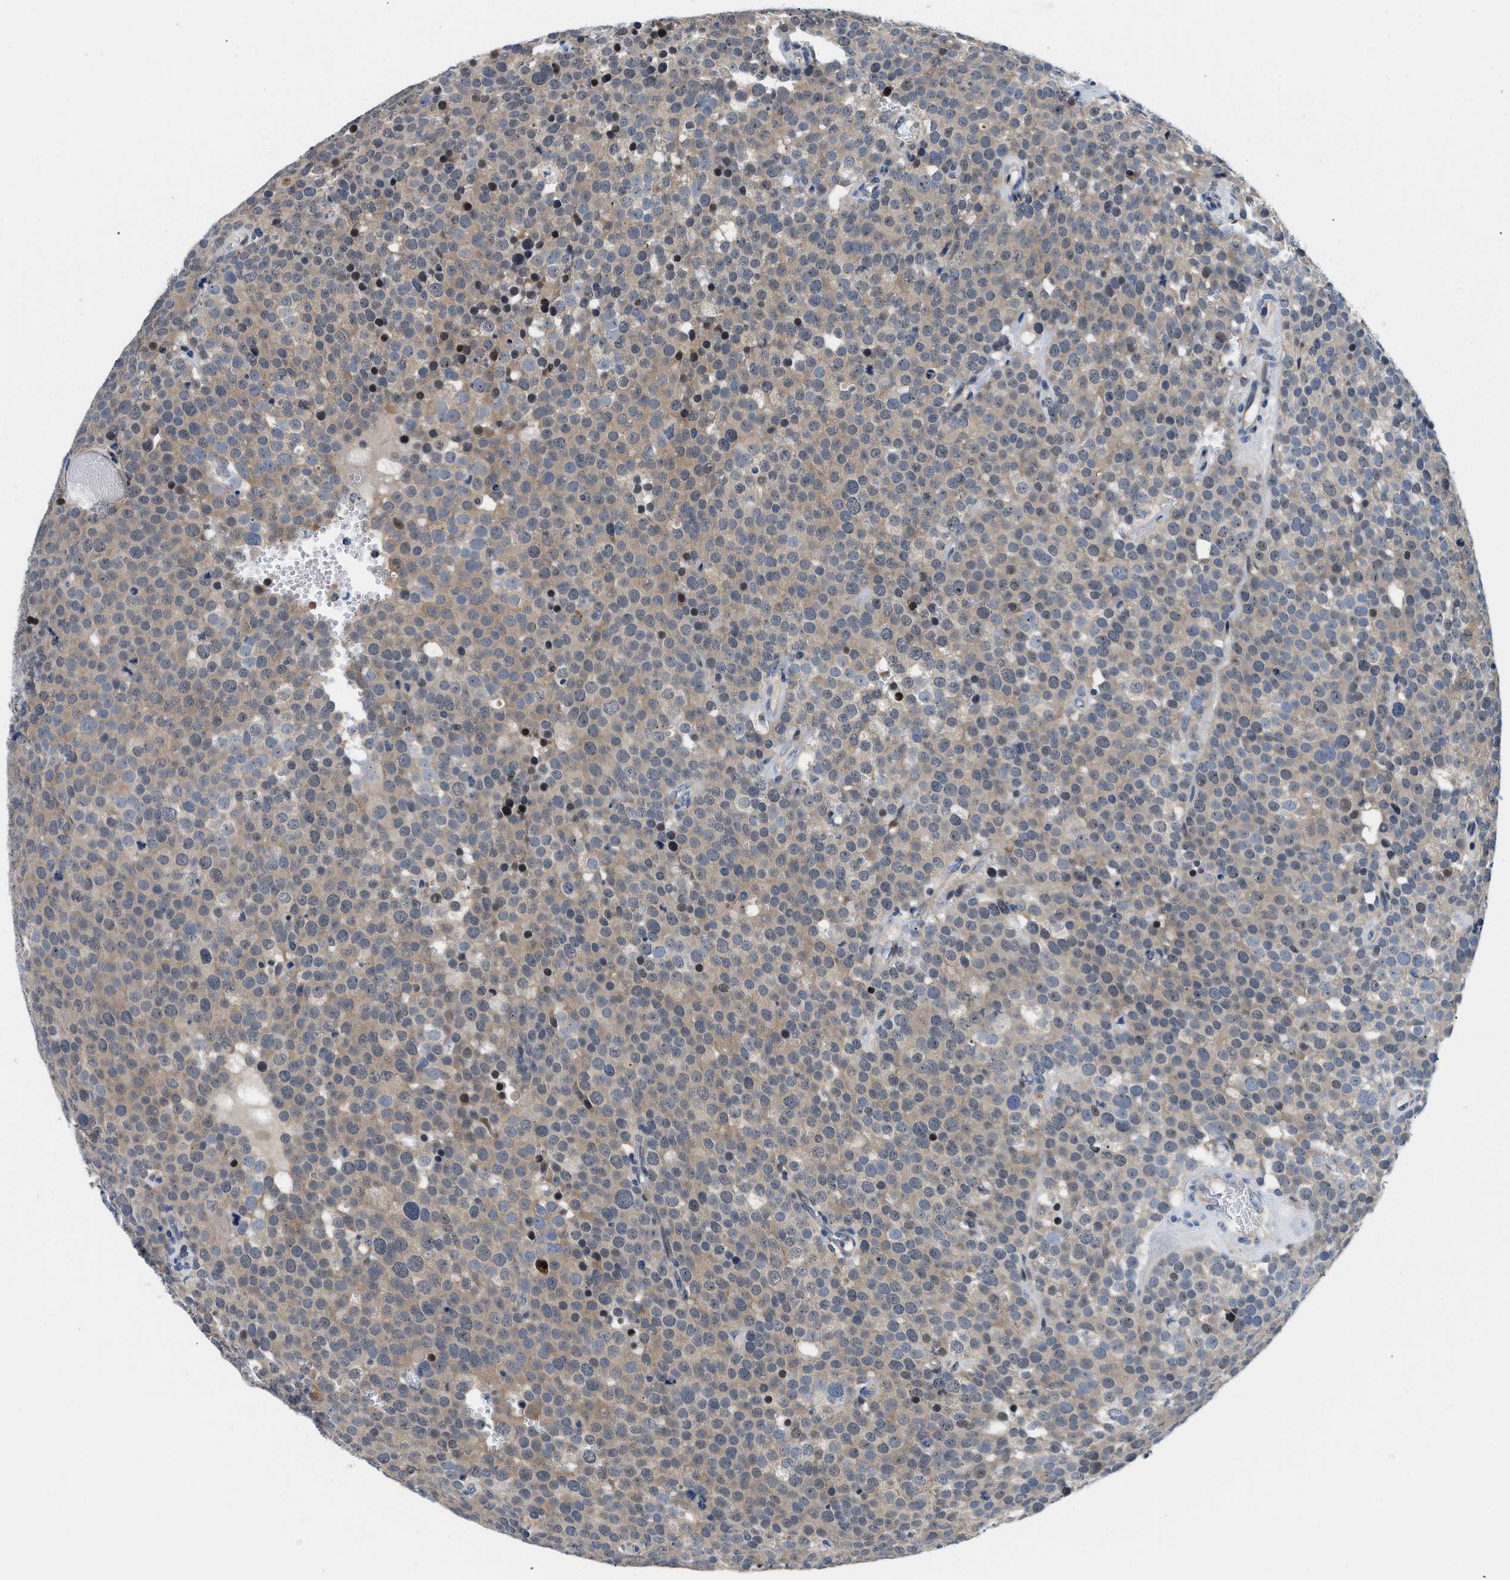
{"staining": {"intensity": "weak", "quantity": "25%-75%", "location": "cytoplasmic/membranous"}, "tissue": "testis cancer", "cell_type": "Tumor cells", "image_type": "cancer", "snomed": [{"axis": "morphology", "description": "Normal tissue, NOS"}, {"axis": "morphology", "description": "Seminoma, NOS"}, {"axis": "topography", "description": "Testis"}], "caption": "There is low levels of weak cytoplasmic/membranous expression in tumor cells of testis seminoma, as demonstrated by immunohistochemical staining (brown color).", "gene": "IKBKE", "patient": {"sex": "male", "age": 71}}